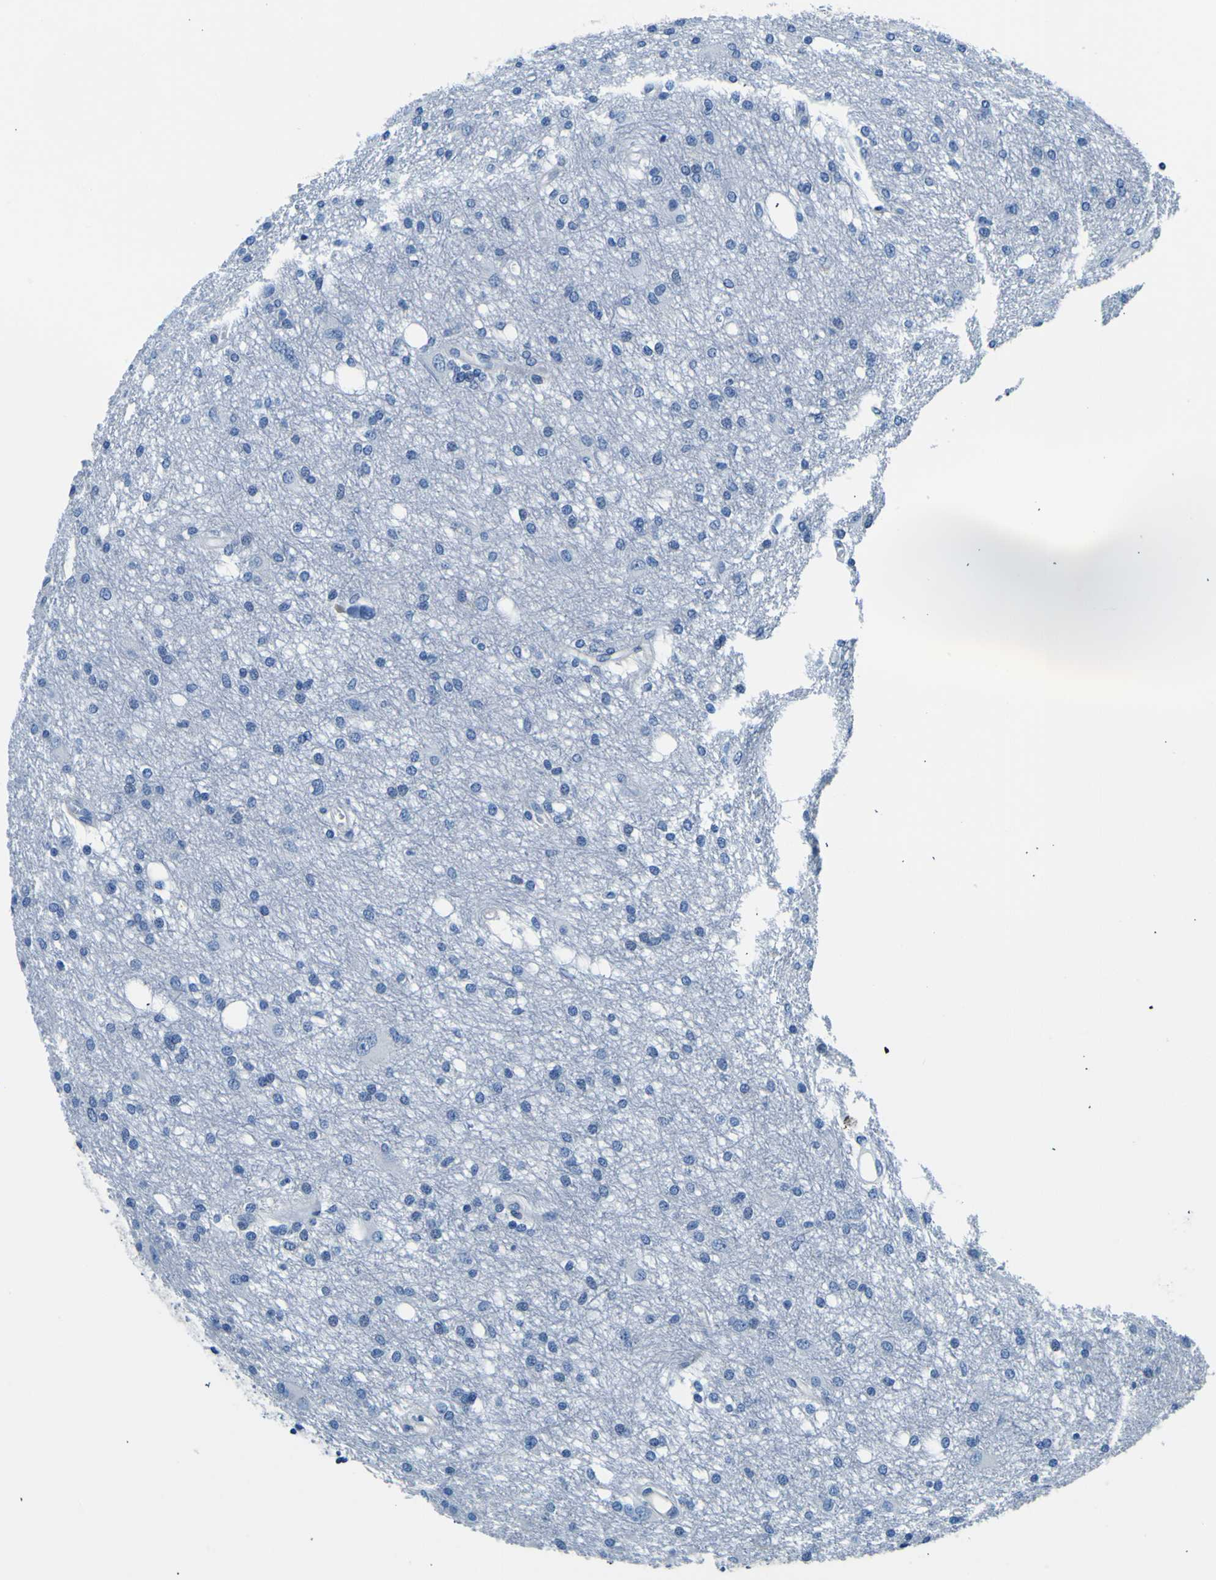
{"staining": {"intensity": "negative", "quantity": "none", "location": "none"}, "tissue": "glioma", "cell_type": "Tumor cells", "image_type": "cancer", "snomed": [{"axis": "morphology", "description": "Glioma, malignant, High grade"}, {"axis": "topography", "description": "Brain"}], "caption": "Immunohistochemical staining of human glioma reveals no significant positivity in tumor cells.", "gene": "ADGRA2", "patient": {"sex": "female", "age": 59}}